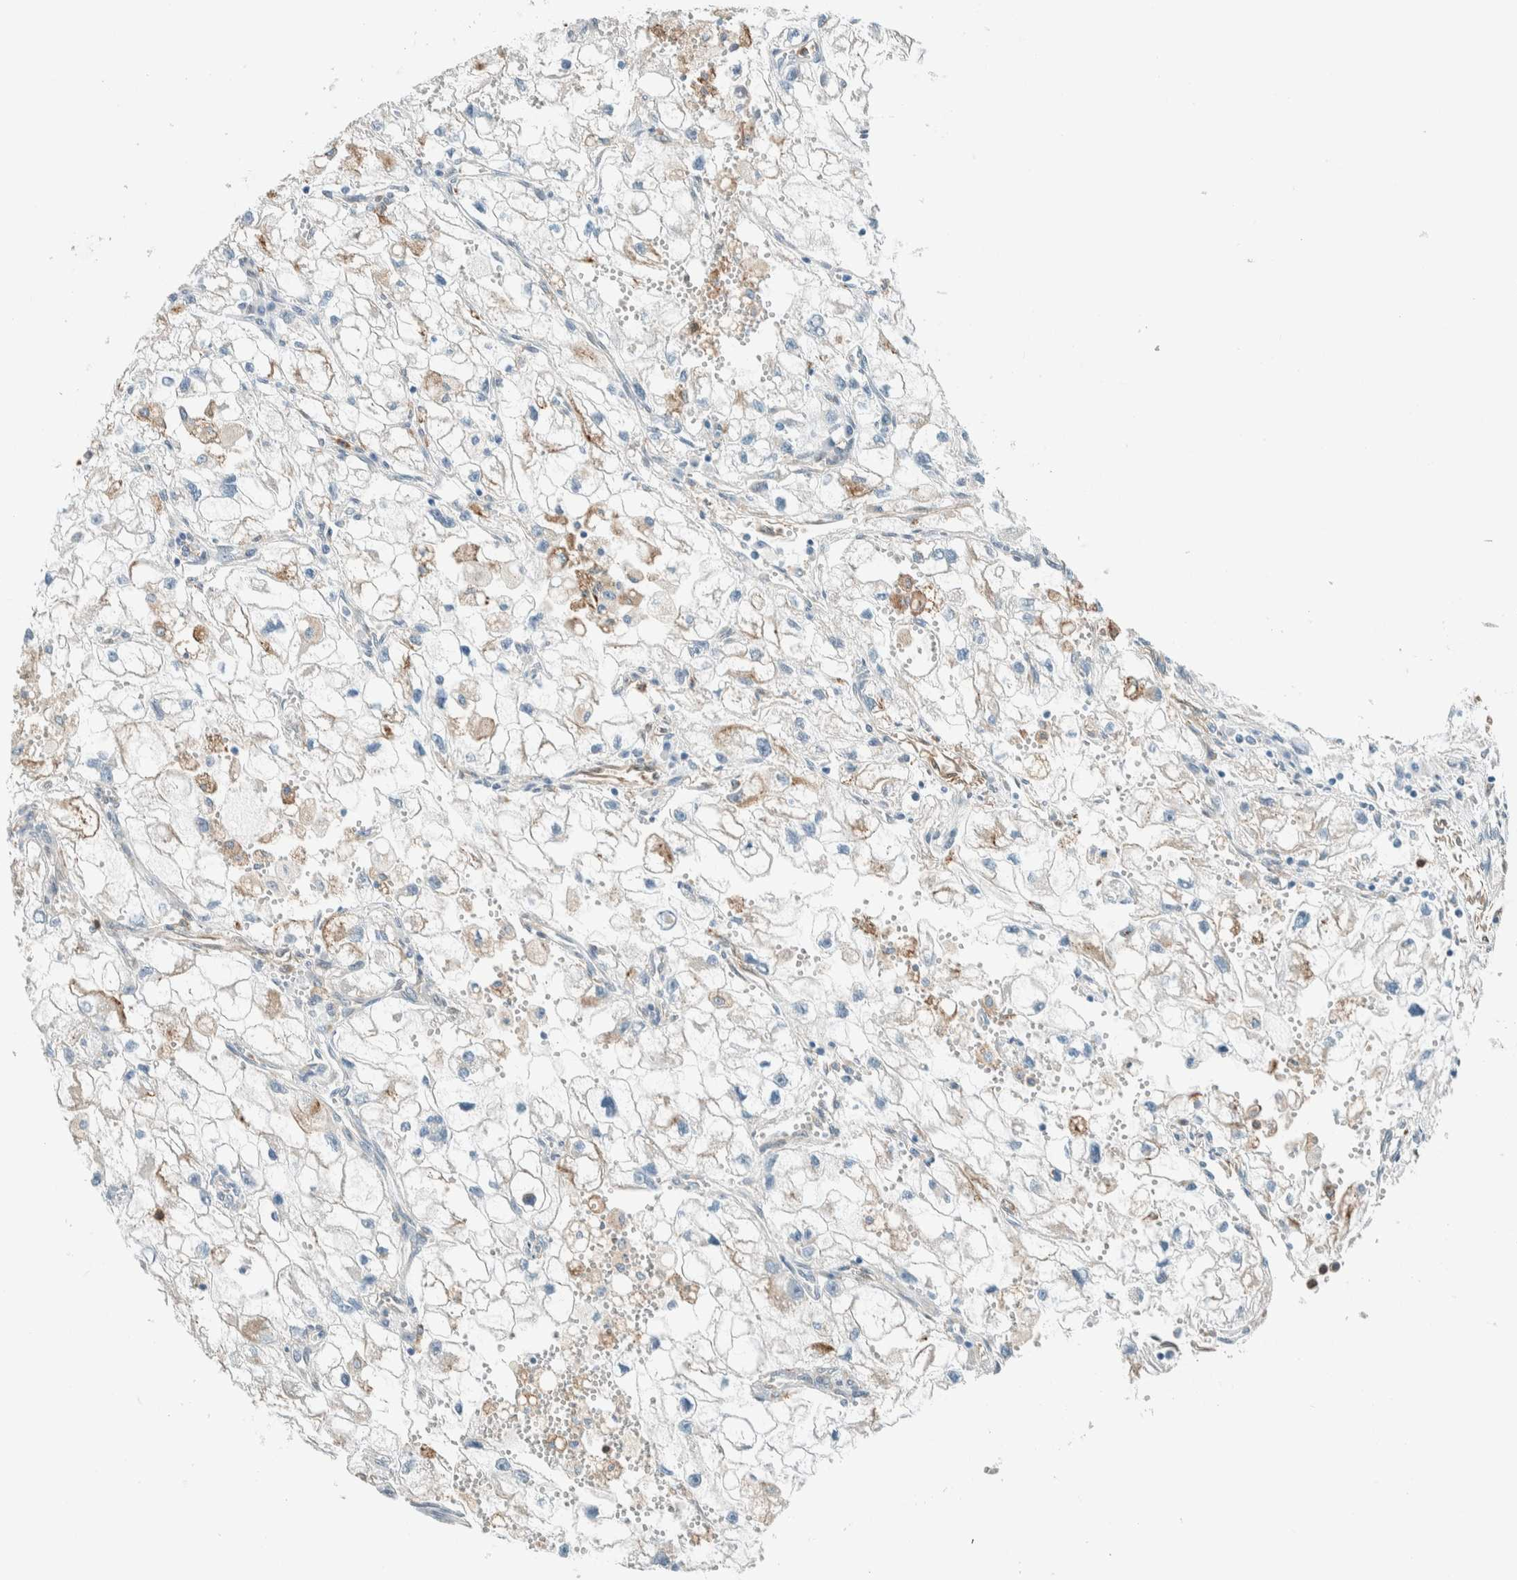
{"staining": {"intensity": "weak", "quantity": "<25%", "location": "cytoplasmic/membranous"}, "tissue": "renal cancer", "cell_type": "Tumor cells", "image_type": "cancer", "snomed": [{"axis": "morphology", "description": "Adenocarcinoma, NOS"}, {"axis": "topography", "description": "Kidney"}], "caption": "A photomicrograph of human renal cancer (adenocarcinoma) is negative for staining in tumor cells.", "gene": "NXN", "patient": {"sex": "female", "age": 70}}